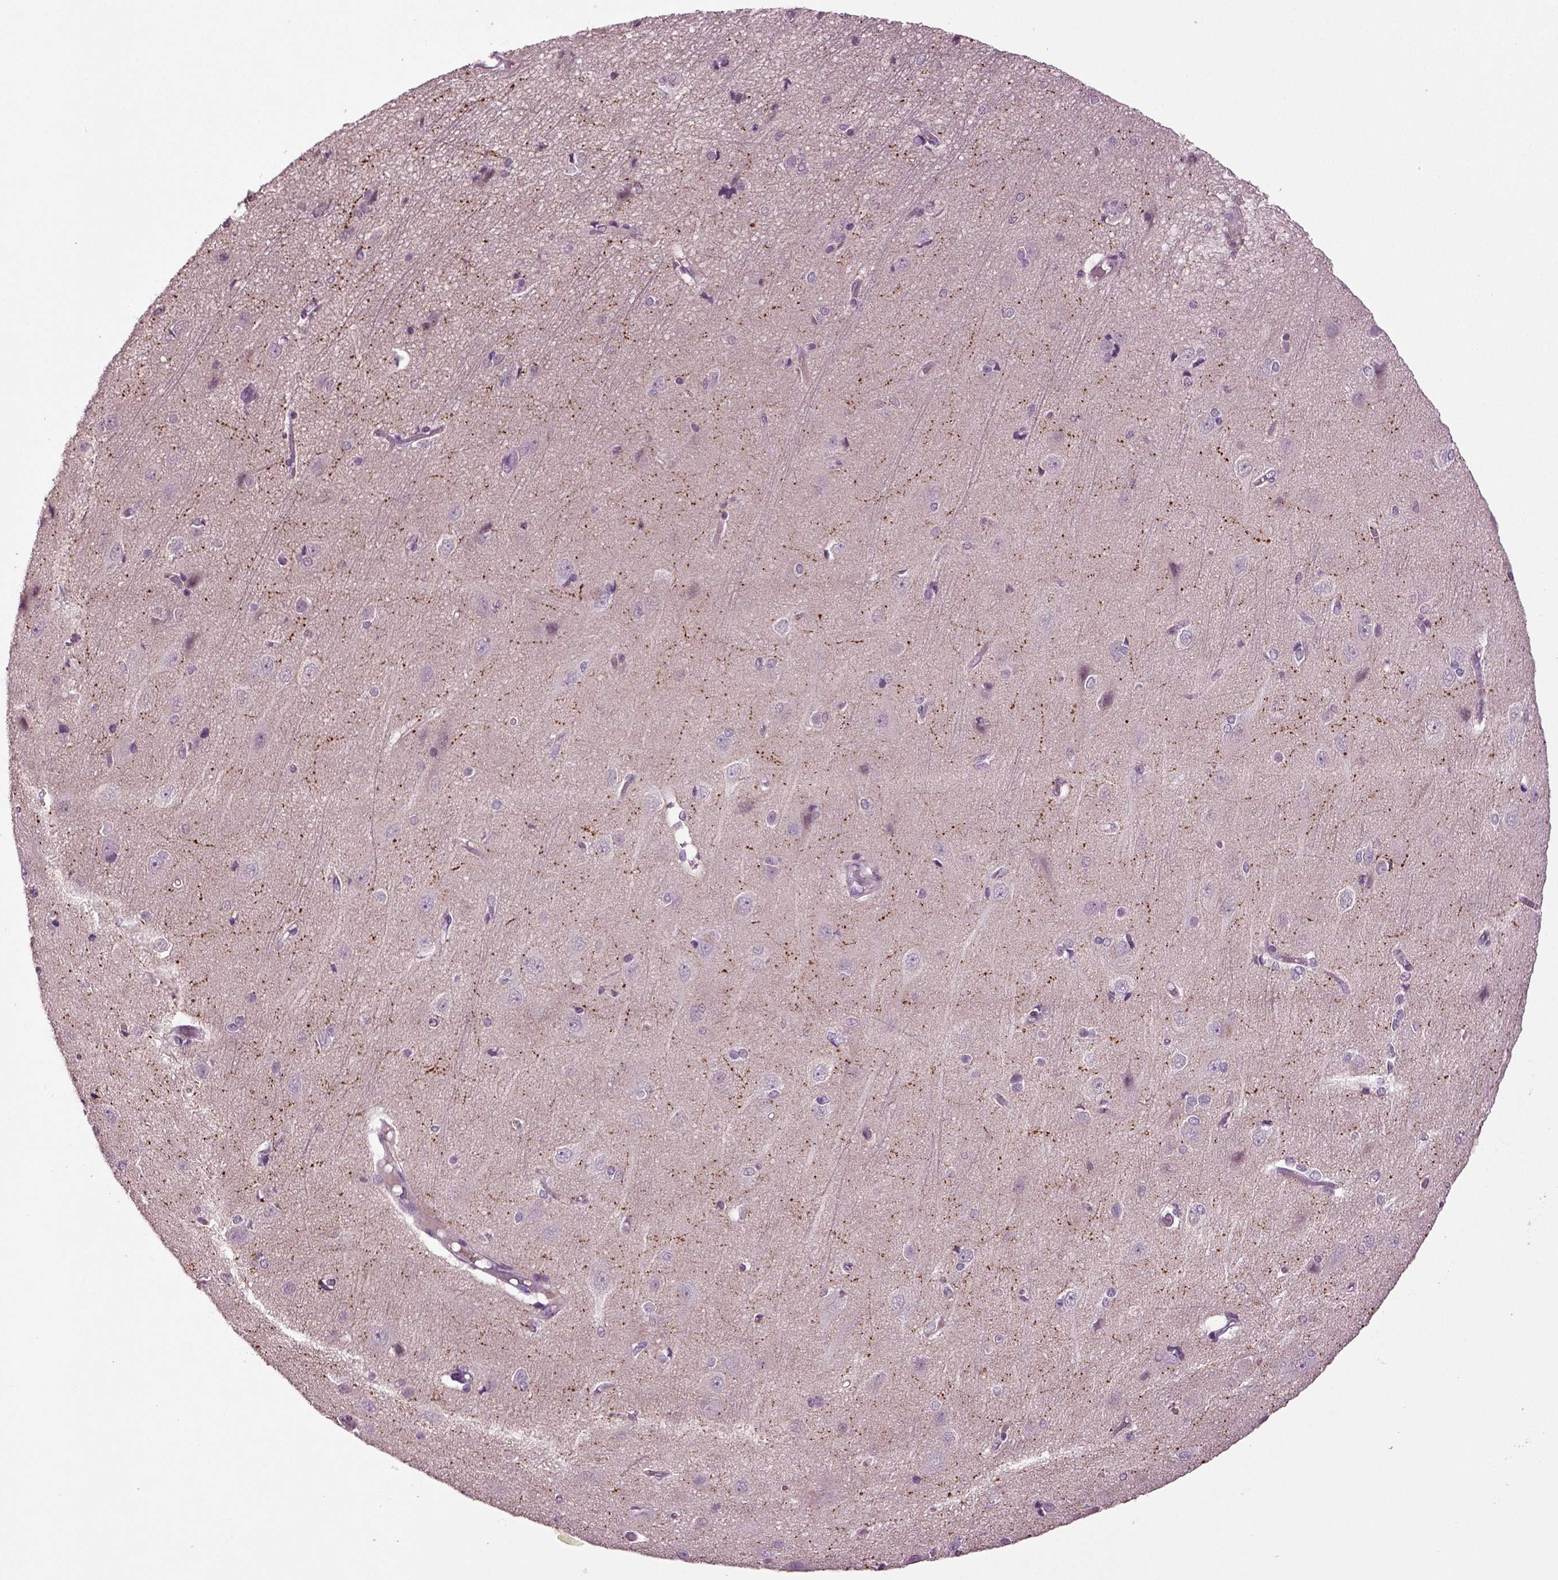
{"staining": {"intensity": "negative", "quantity": "none", "location": "none"}, "tissue": "cerebral cortex", "cell_type": "Endothelial cells", "image_type": "normal", "snomed": [{"axis": "morphology", "description": "Normal tissue, NOS"}, {"axis": "topography", "description": "Cerebral cortex"}], "caption": "Immunohistochemistry (IHC) micrograph of unremarkable human cerebral cortex stained for a protein (brown), which exhibits no positivity in endothelial cells.", "gene": "SLC17A6", "patient": {"sex": "male", "age": 37}}